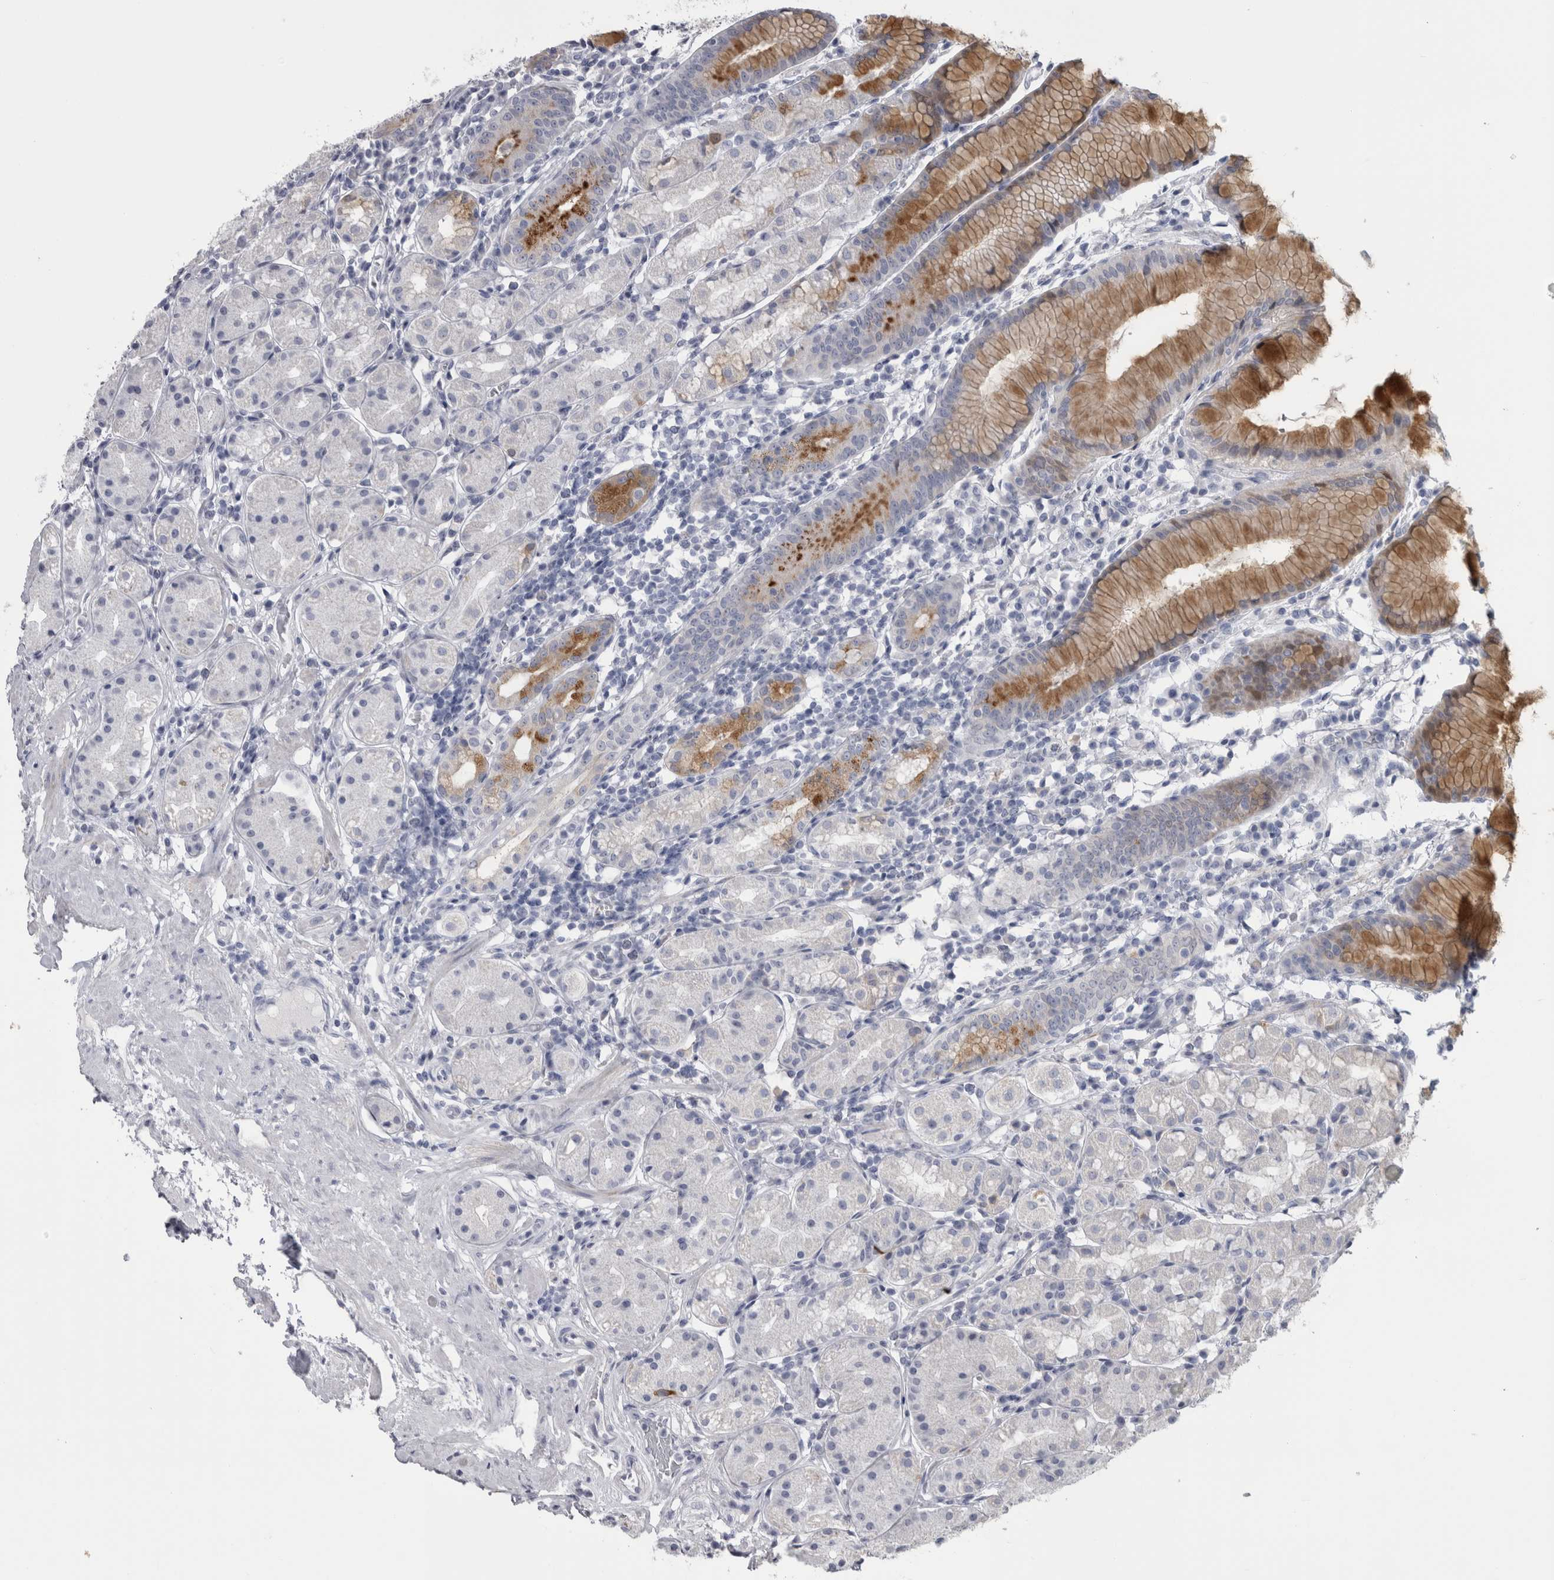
{"staining": {"intensity": "moderate", "quantity": "25%-75%", "location": "cytoplasmic/membranous"}, "tissue": "stomach", "cell_type": "Glandular cells", "image_type": "normal", "snomed": [{"axis": "morphology", "description": "Normal tissue, NOS"}, {"axis": "topography", "description": "Stomach, lower"}], "caption": "This image shows immunohistochemistry (IHC) staining of benign human stomach, with medium moderate cytoplasmic/membranous expression in approximately 25%-75% of glandular cells.", "gene": "MSMB", "patient": {"sex": "female", "age": 56}}